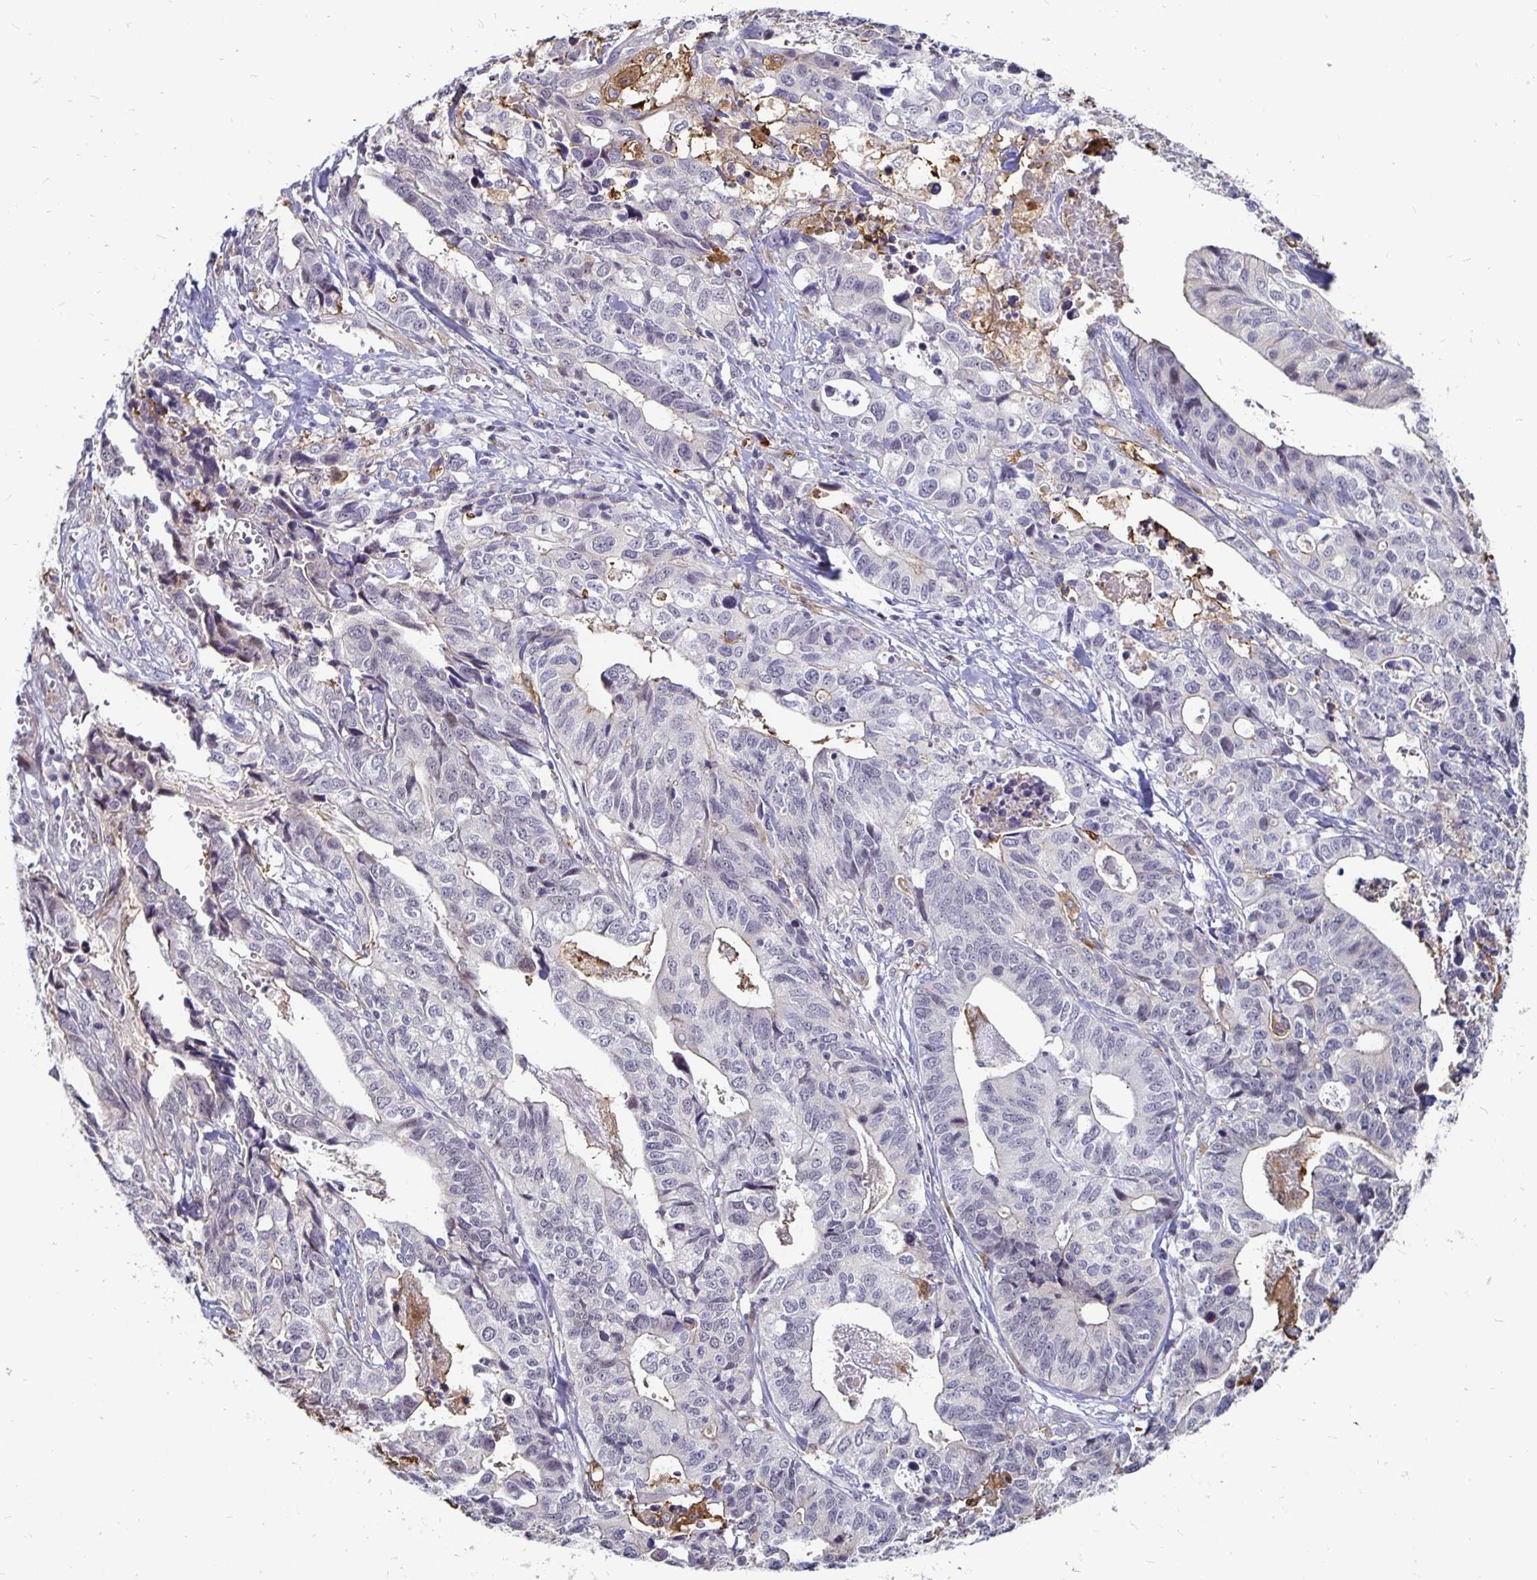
{"staining": {"intensity": "negative", "quantity": "none", "location": "none"}, "tissue": "stomach cancer", "cell_type": "Tumor cells", "image_type": "cancer", "snomed": [{"axis": "morphology", "description": "Adenocarcinoma, NOS"}, {"axis": "topography", "description": "Stomach, upper"}], "caption": "Immunohistochemistry (IHC) photomicrograph of neoplastic tissue: stomach cancer stained with DAB (3,3'-diaminobenzidine) reveals no significant protein staining in tumor cells.", "gene": "CCDC85A", "patient": {"sex": "female", "age": 67}}